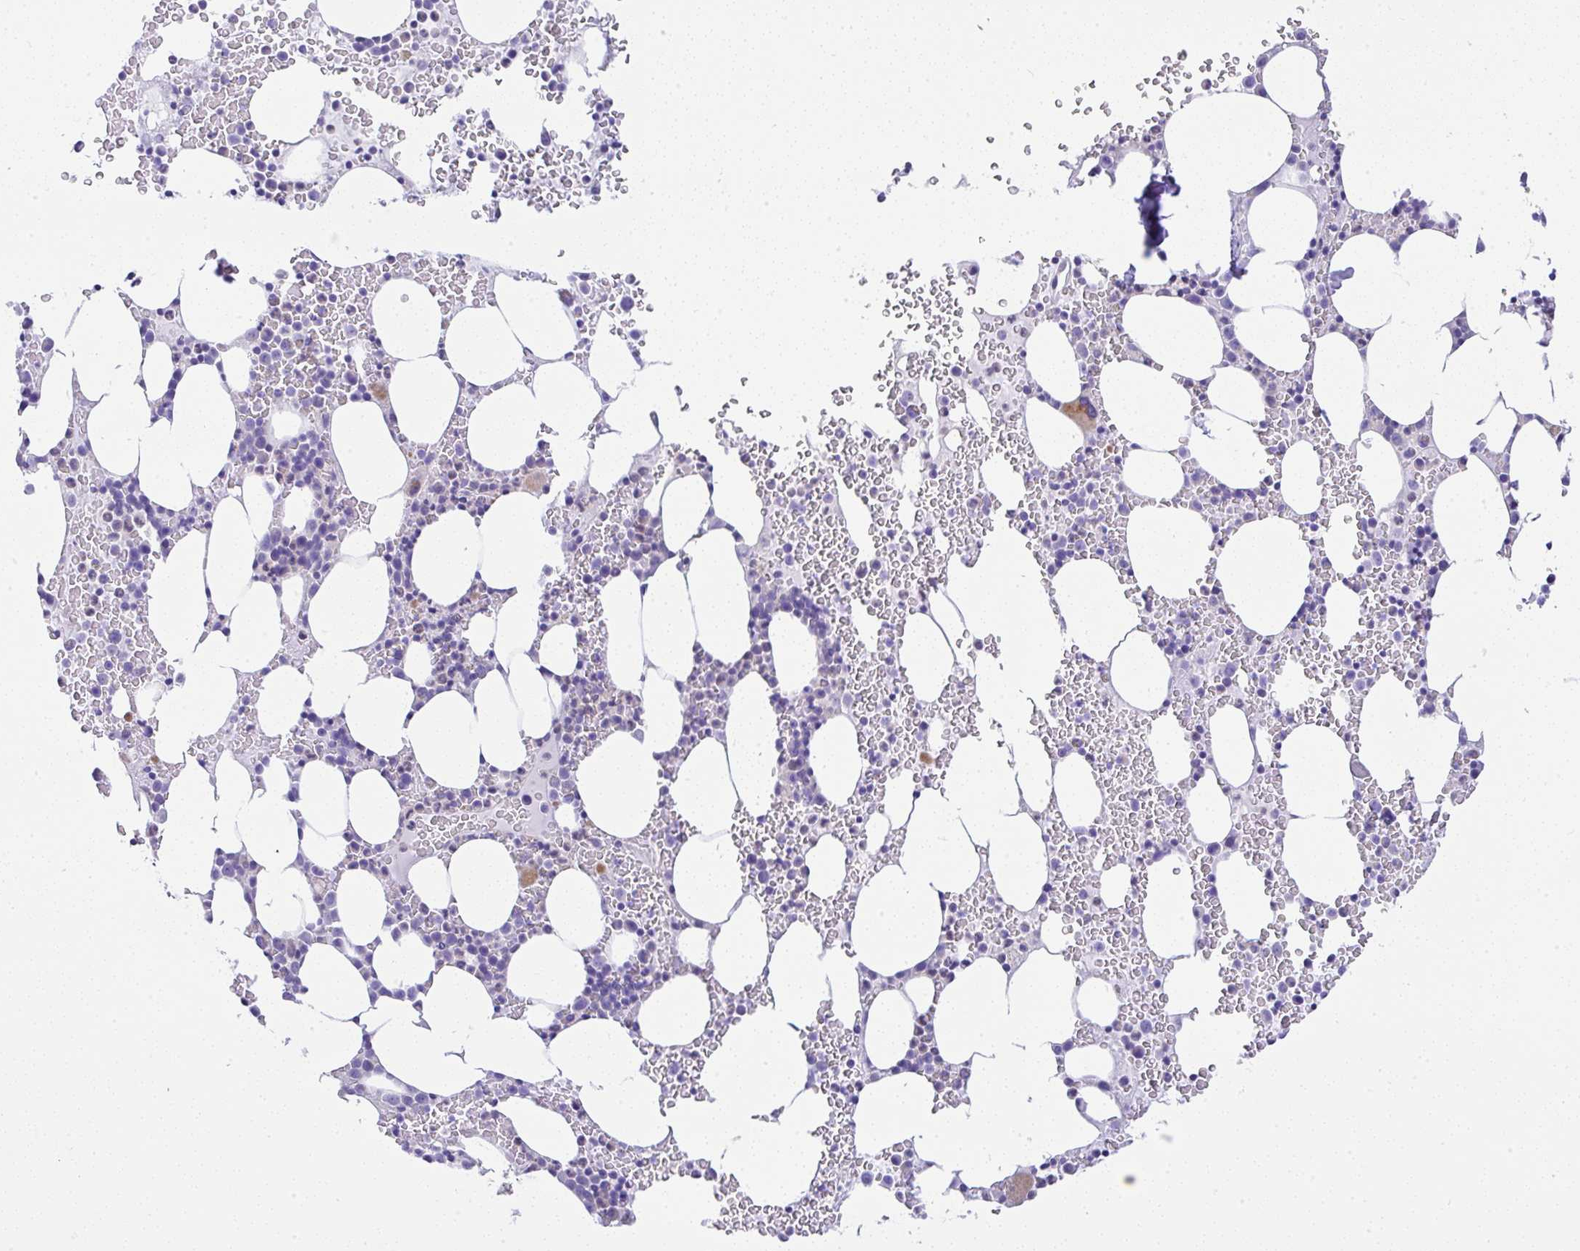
{"staining": {"intensity": "moderate", "quantity": "<25%", "location": "cytoplasmic/membranous"}, "tissue": "bone marrow", "cell_type": "Hematopoietic cells", "image_type": "normal", "snomed": [{"axis": "morphology", "description": "Normal tissue, NOS"}, {"axis": "topography", "description": "Bone marrow"}], "caption": "Immunohistochemical staining of benign bone marrow reveals moderate cytoplasmic/membranous protein expression in approximately <25% of hematopoietic cells.", "gene": "FAM177A1", "patient": {"sex": "female", "age": 62}}